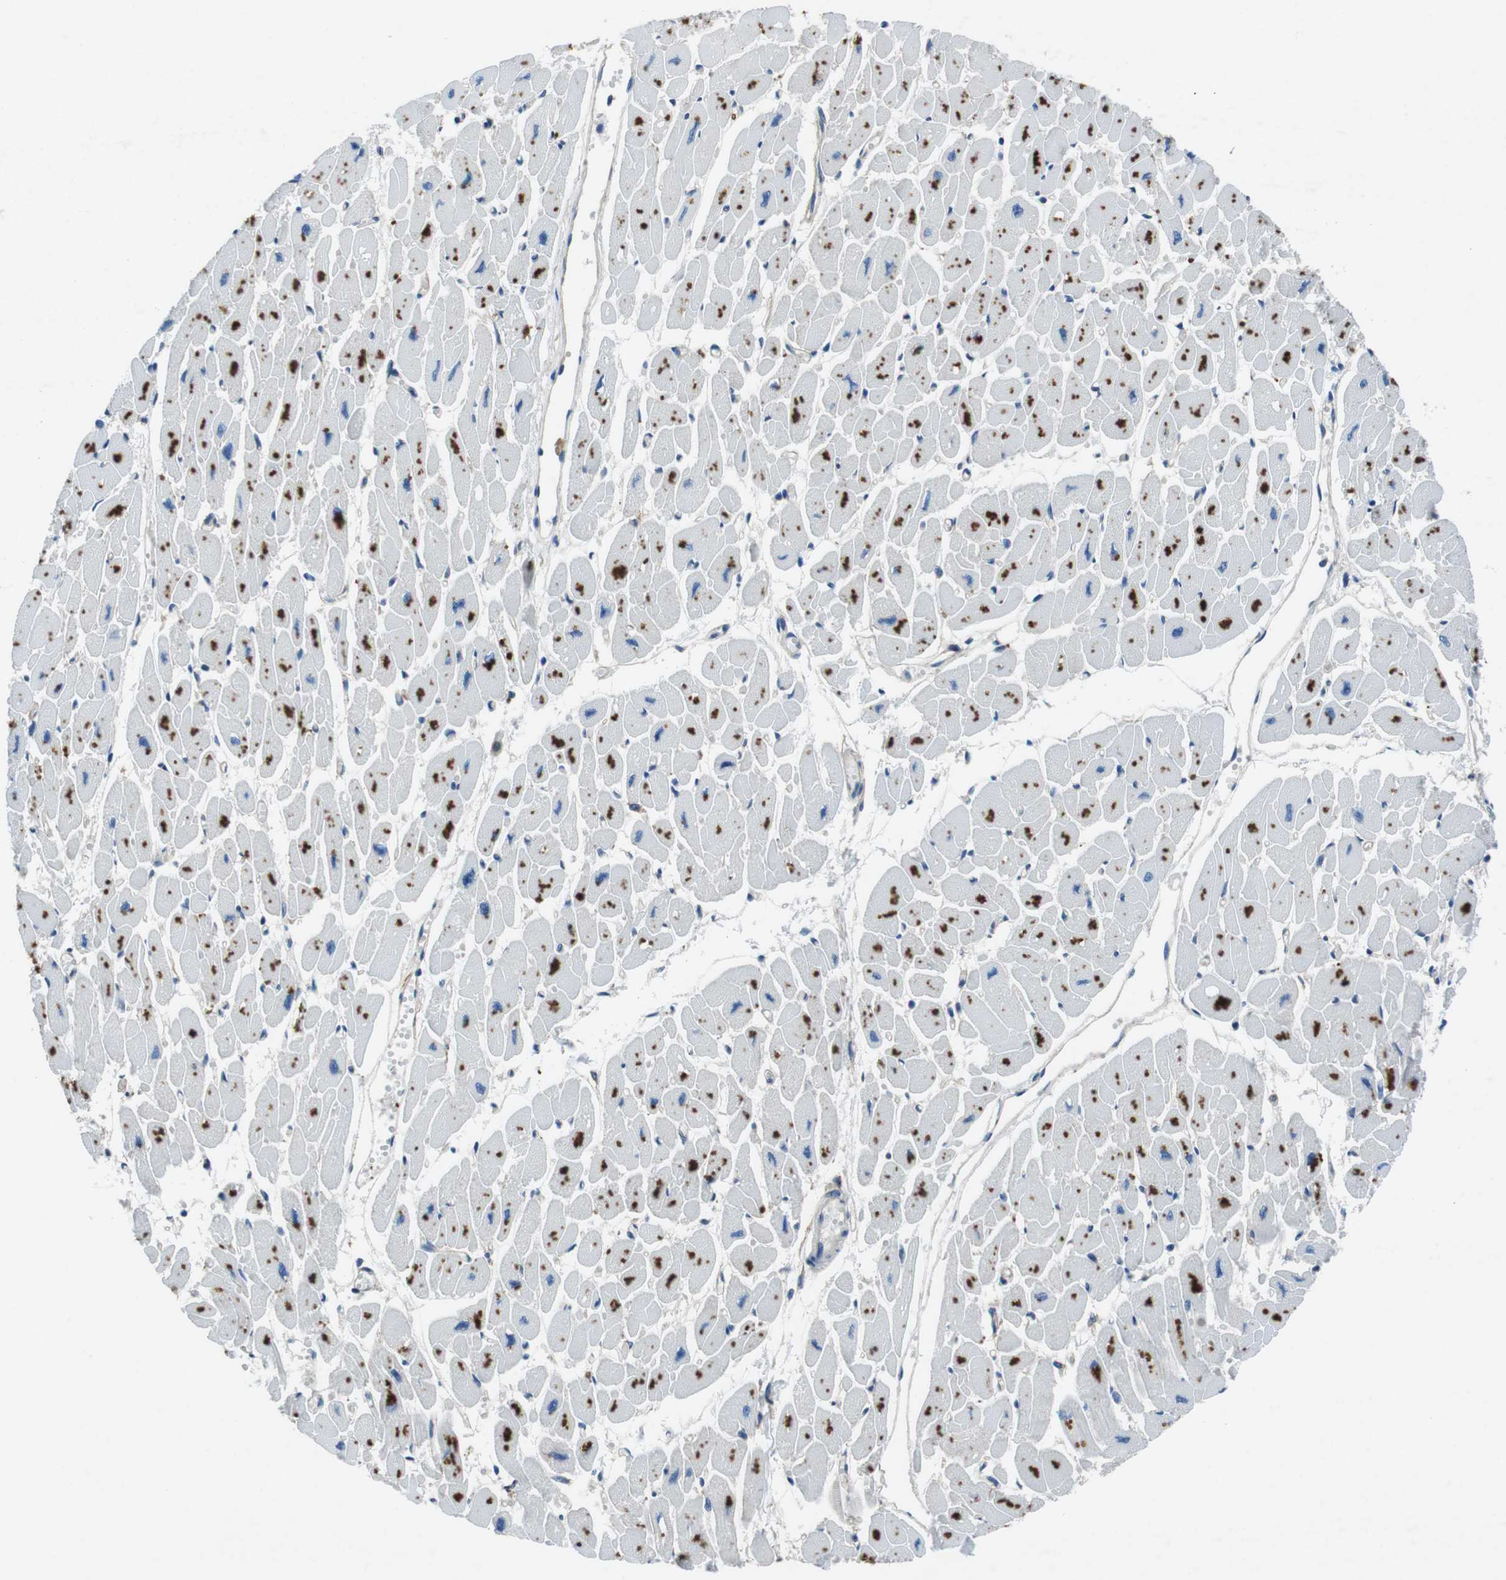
{"staining": {"intensity": "negative", "quantity": "none", "location": "none"}, "tissue": "heart muscle", "cell_type": "Cardiomyocytes", "image_type": "normal", "snomed": [{"axis": "morphology", "description": "Normal tissue, NOS"}, {"axis": "topography", "description": "Heart"}], "caption": "DAB immunohistochemical staining of normal human heart muscle demonstrates no significant positivity in cardiomyocytes. (IHC, brightfield microscopy, high magnification).", "gene": "TULP3", "patient": {"sex": "female", "age": 54}}